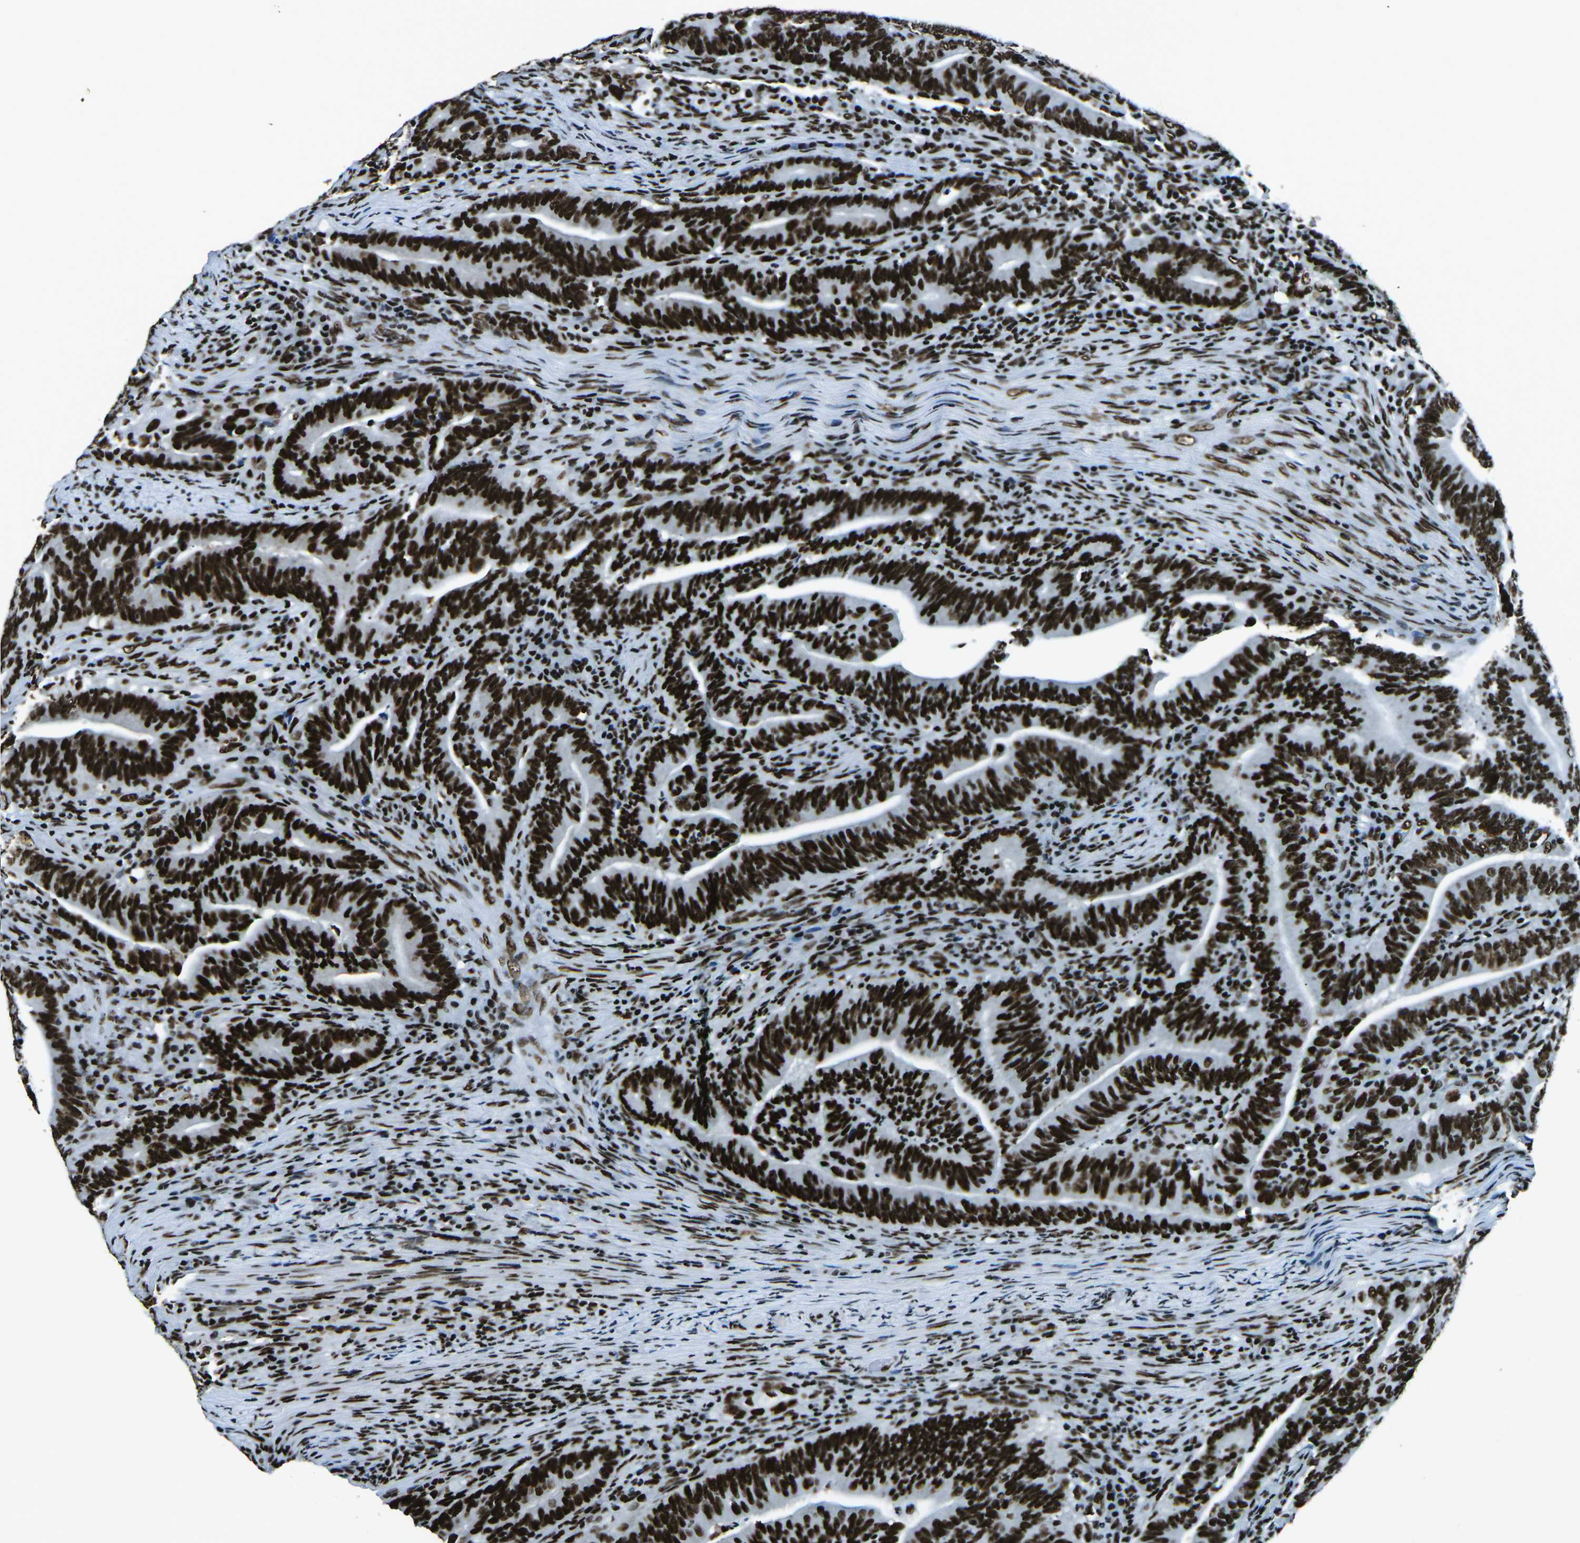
{"staining": {"intensity": "strong", "quantity": ">75%", "location": "nuclear"}, "tissue": "colorectal cancer", "cell_type": "Tumor cells", "image_type": "cancer", "snomed": [{"axis": "morphology", "description": "Normal tissue, NOS"}, {"axis": "morphology", "description": "Adenocarcinoma, NOS"}, {"axis": "topography", "description": "Colon"}], "caption": "The histopathology image exhibits staining of colorectal adenocarcinoma, revealing strong nuclear protein positivity (brown color) within tumor cells. (DAB IHC, brown staining for protein, blue staining for nuclei).", "gene": "HNRNPL", "patient": {"sex": "female", "age": 66}}